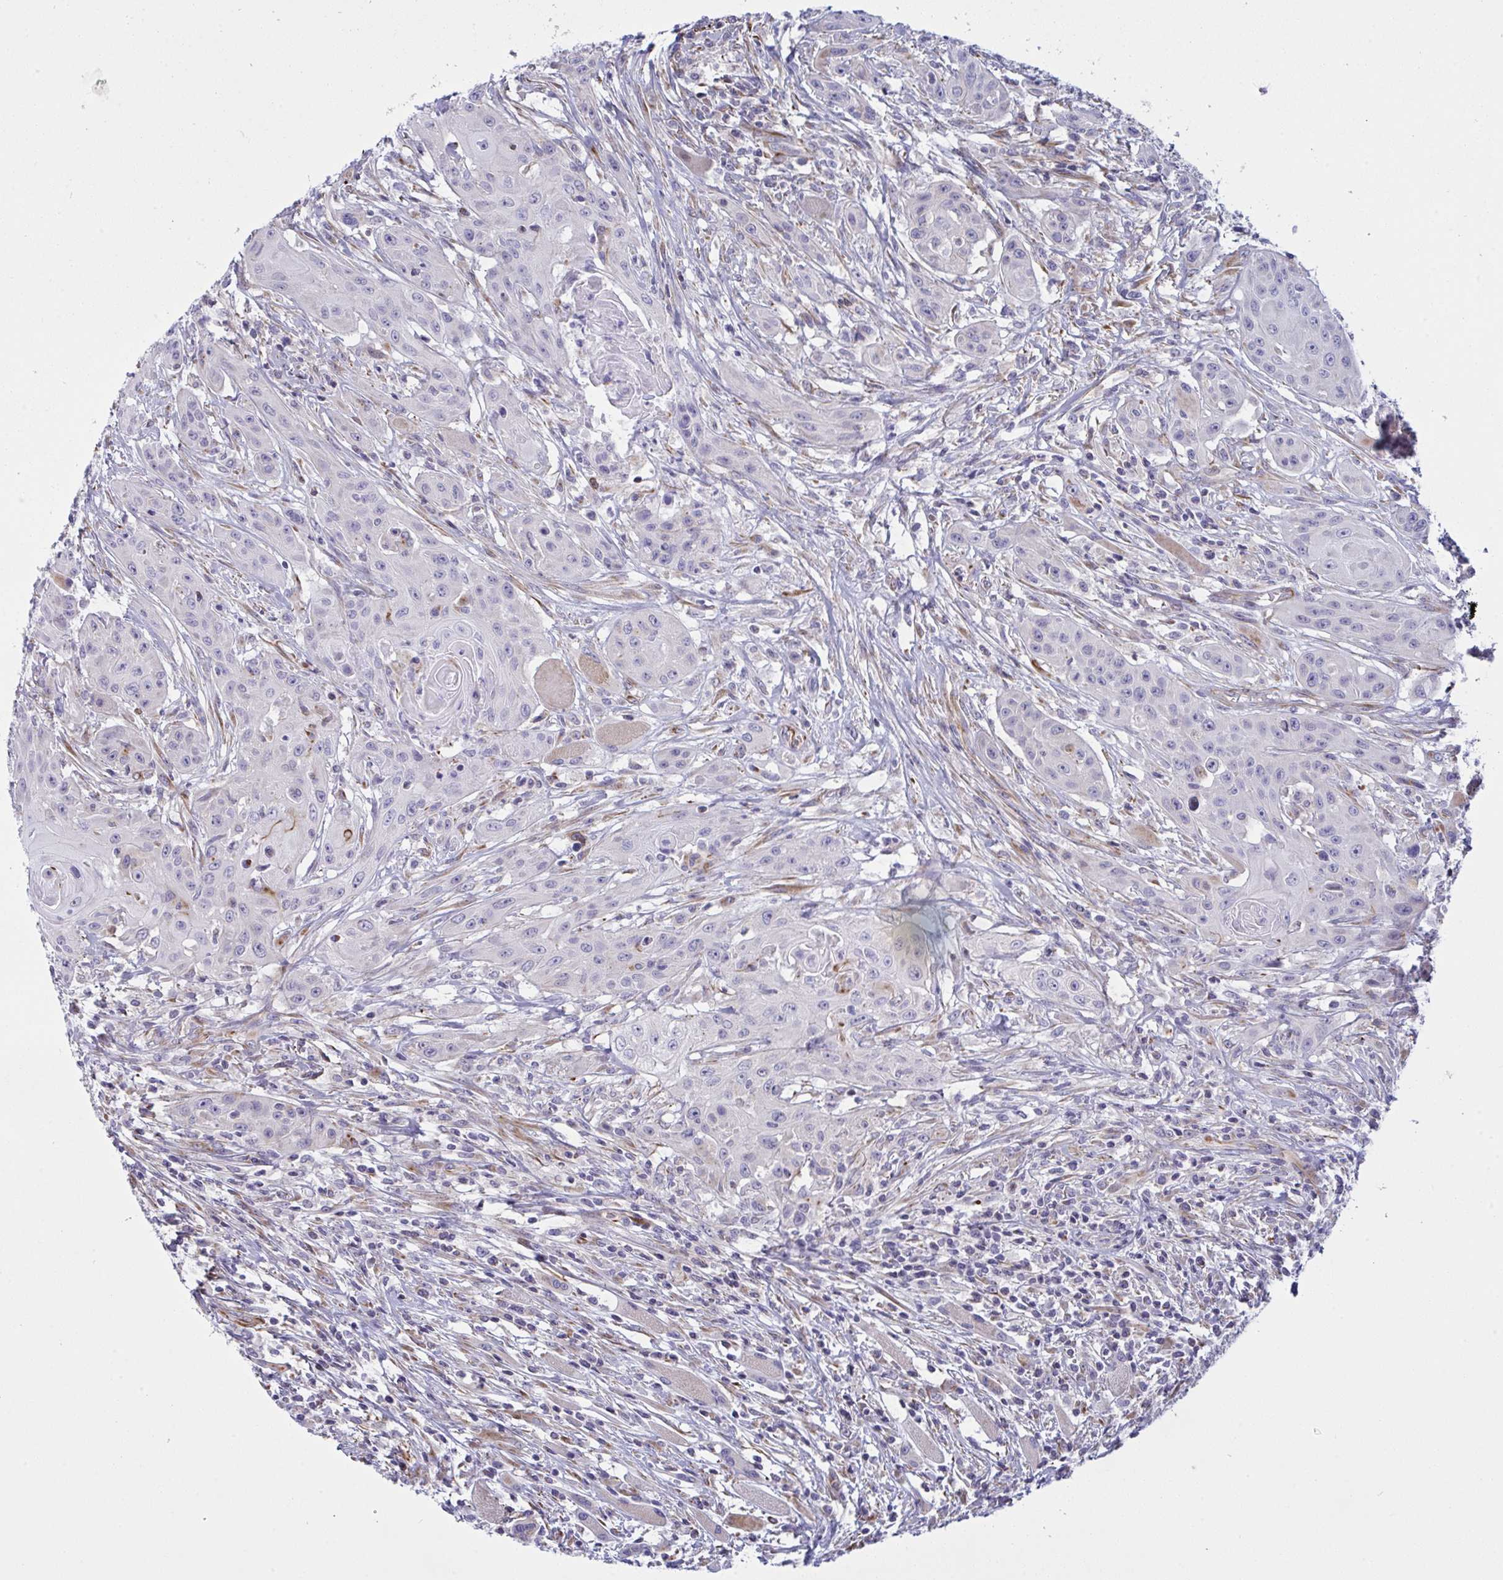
{"staining": {"intensity": "negative", "quantity": "none", "location": "none"}, "tissue": "head and neck cancer", "cell_type": "Tumor cells", "image_type": "cancer", "snomed": [{"axis": "morphology", "description": "Squamous cell carcinoma, NOS"}, {"axis": "topography", "description": "Oral tissue"}, {"axis": "topography", "description": "Head-Neck"}, {"axis": "topography", "description": "Neck, NOS"}], "caption": "Tumor cells show no significant positivity in head and neck squamous cell carcinoma. The staining was performed using DAB to visualize the protein expression in brown, while the nuclei were stained in blue with hematoxylin (Magnification: 20x).", "gene": "DCBLD1", "patient": {"sex": "female", "age": 55}}